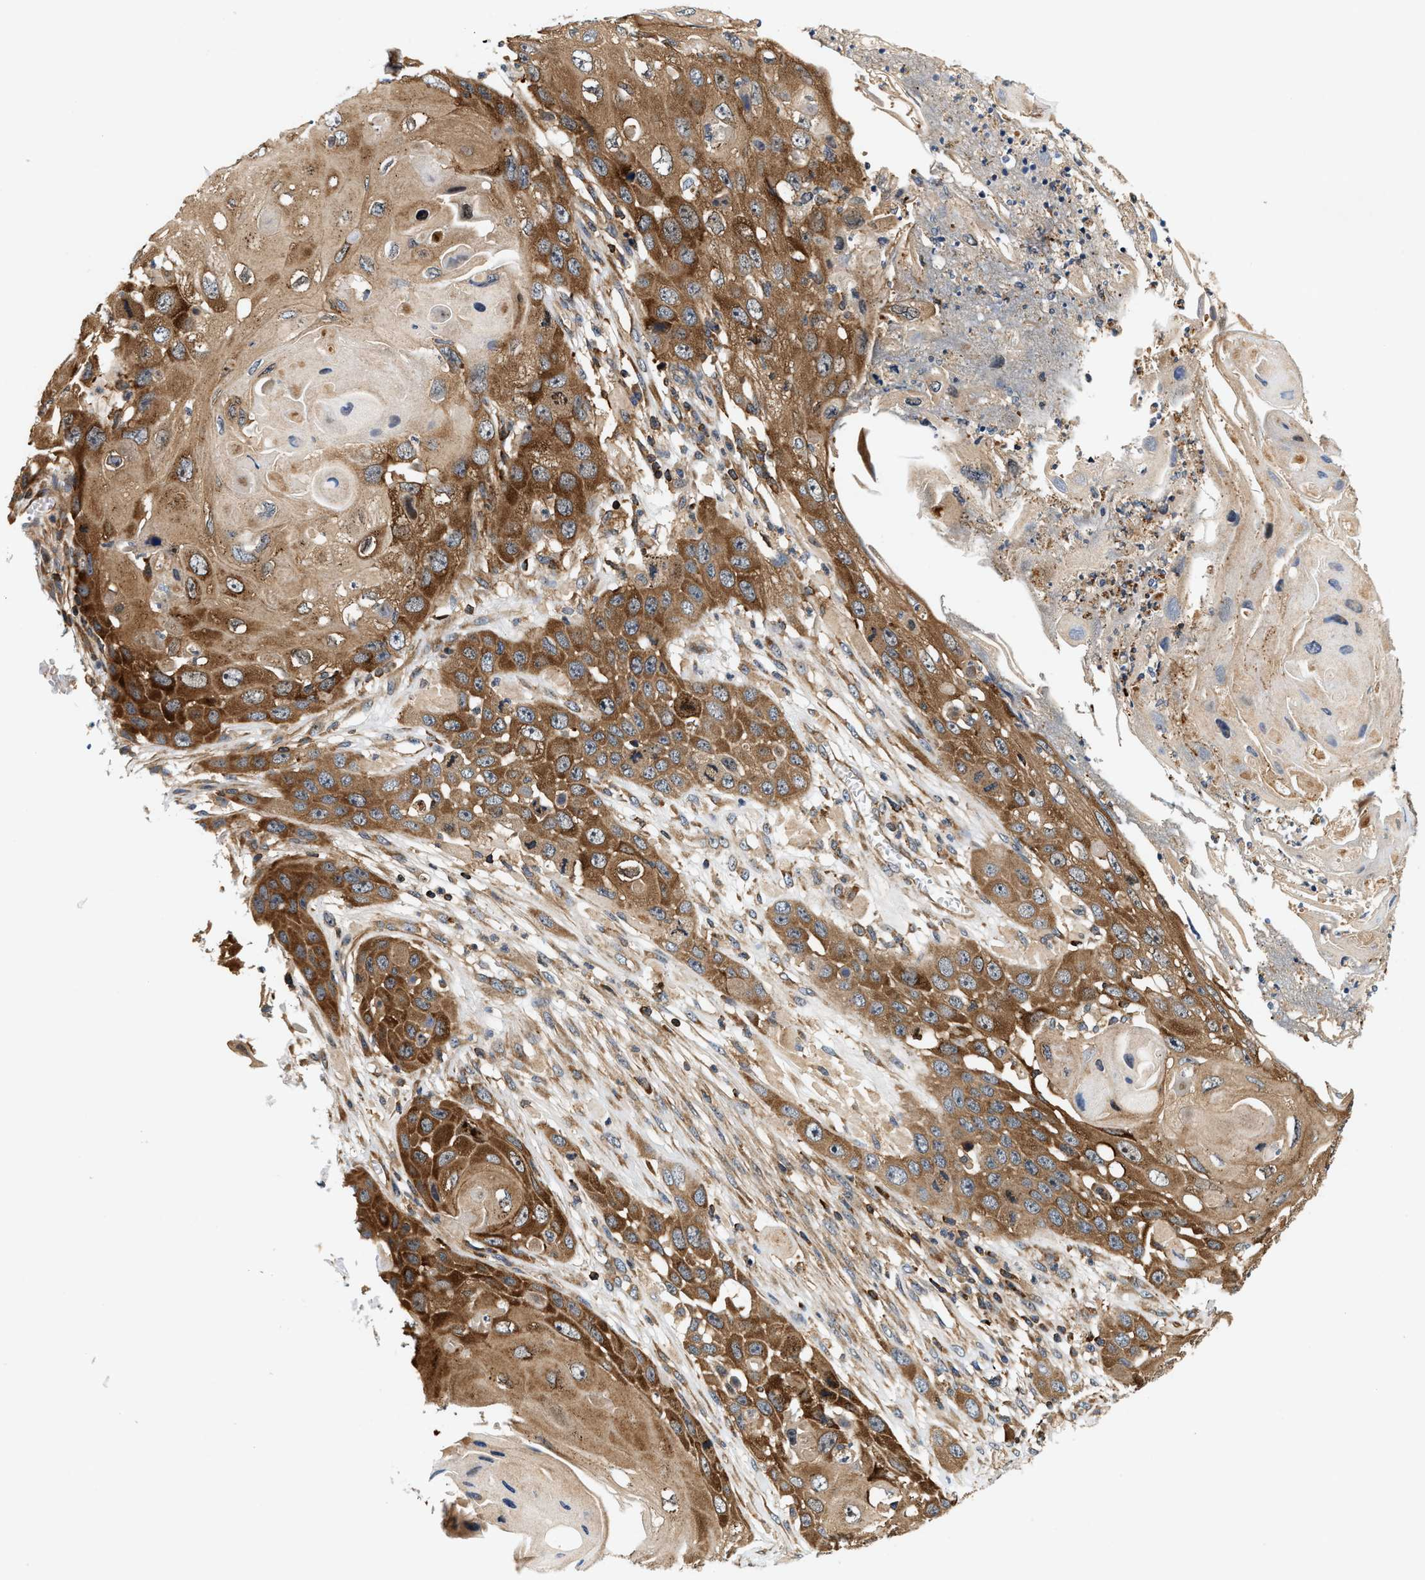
{"staining": {"intensity": "moderate", "quantity": ">75%", "location": "cytoplasmic/membranous"}, "tissue": "skin cancer", "cell_type": "Tumor cells", "image_type": "cancer", "snomed": [{"axis": "morphology", "description": "Squamous cell carcinoma, NOS"}, {"axis": "topography", "description": "Skin"}], "caption": "Squamous cell carcinoma (skin) stained with DAB (3,3'-diaminobenzidine) immunohistochemistry (IHC) demonstrates medium levels of moderate cytoplasmic/membranous staining in approximately >75% of tumor cells.", "gene": "SAMD9", "patient": {"sex": "male", "age": 55}}